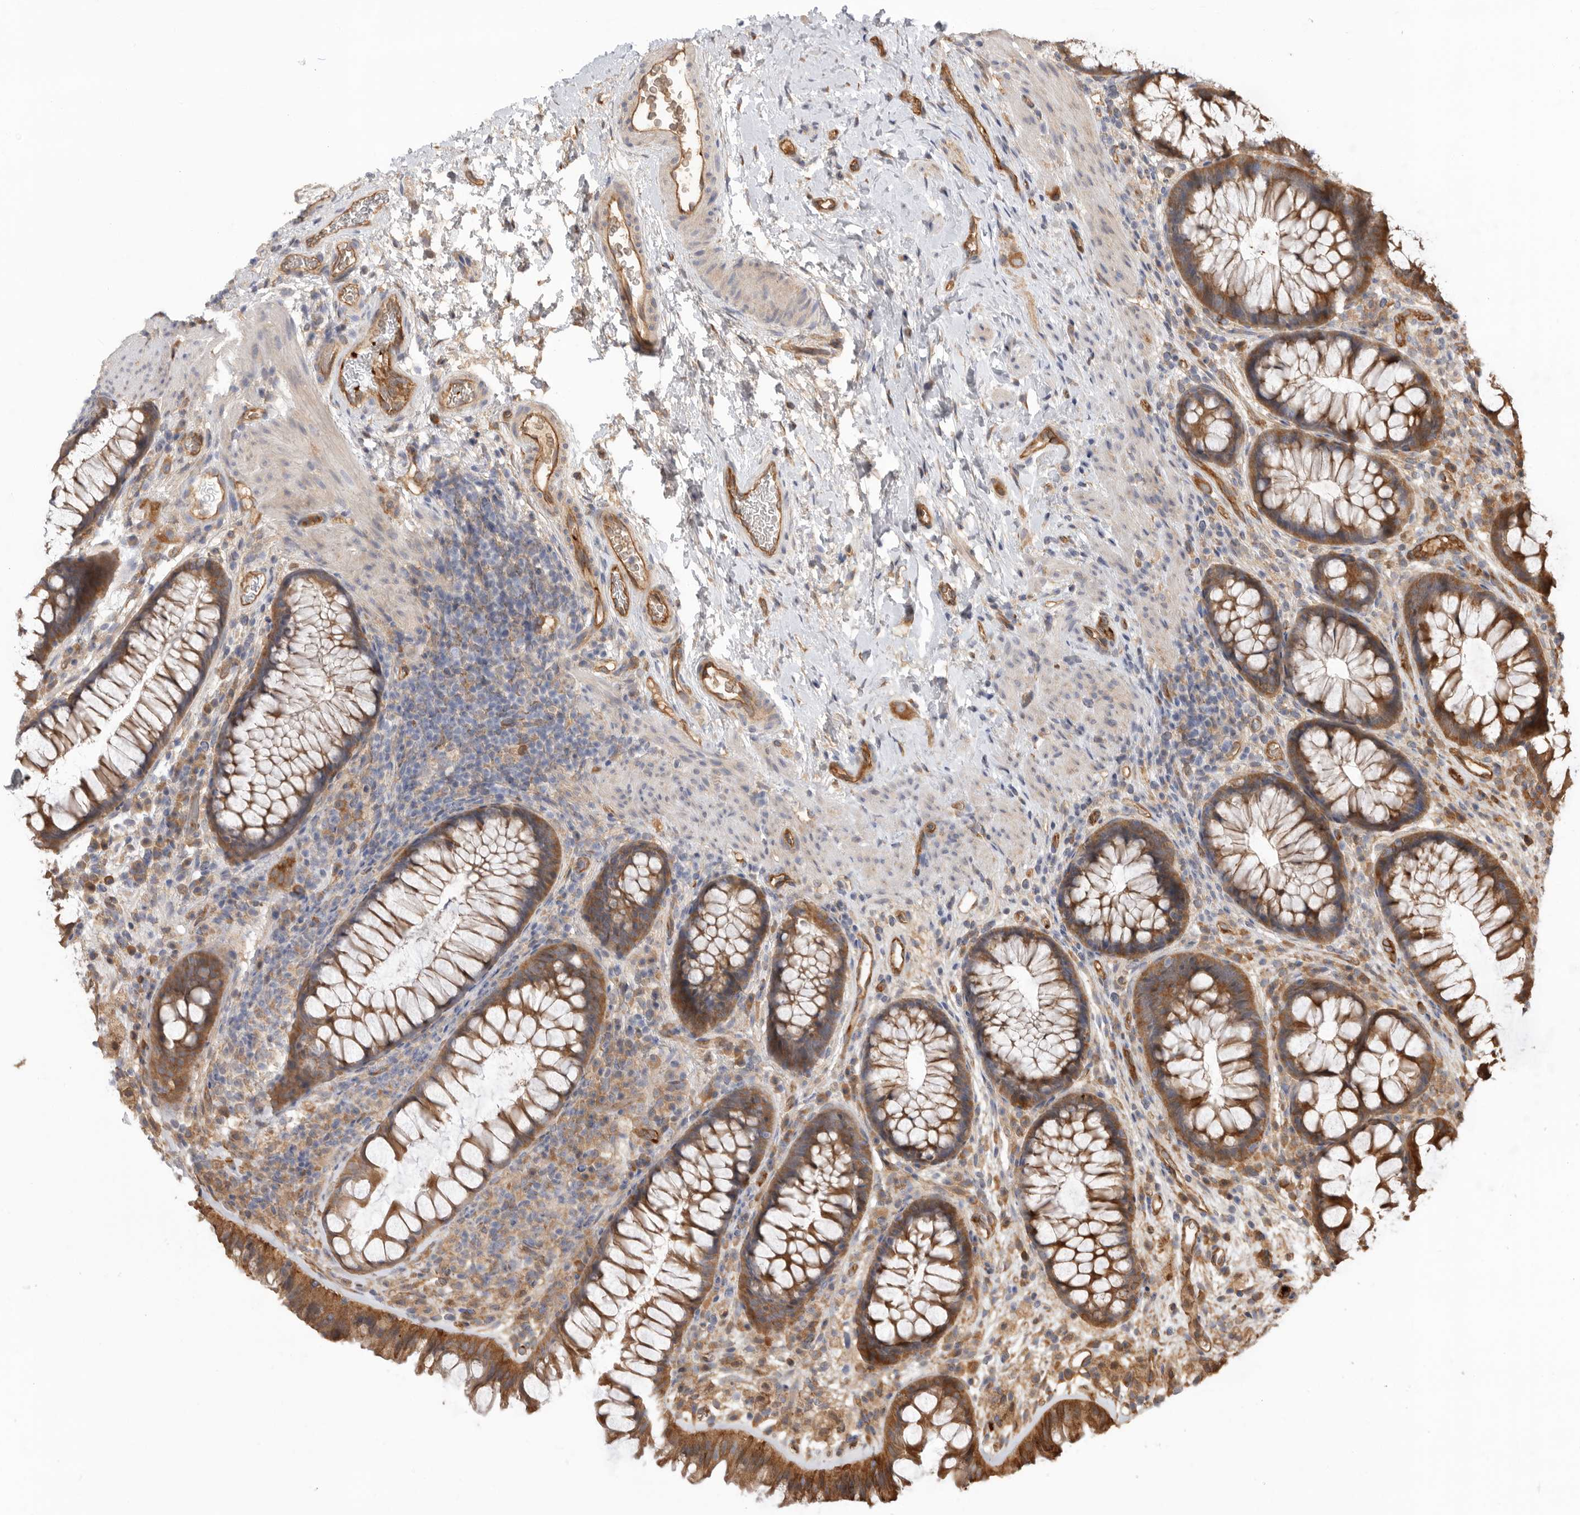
{"staining": {"intensity": "moderate", "quantity": ">75%", "location": "cytoplasmic/membranous"}, "tissue": "colon", "cell_type": "Endothelial cells", "image_type": "normal", "snomed": [{"axis": "morphology", "description": "Normal tissue, NOS"}, {"axis": "topography", "description": "Colon"}], "caption": "A photomicrograph showing moderate cytoplasmic/membranous staining in approximately >75% of endothelial cells in benign colon, as visualized by brown immunohistochemical staining.", "gene": "CDC42BPB", "patient": {"sex": "female", "age": 62}}